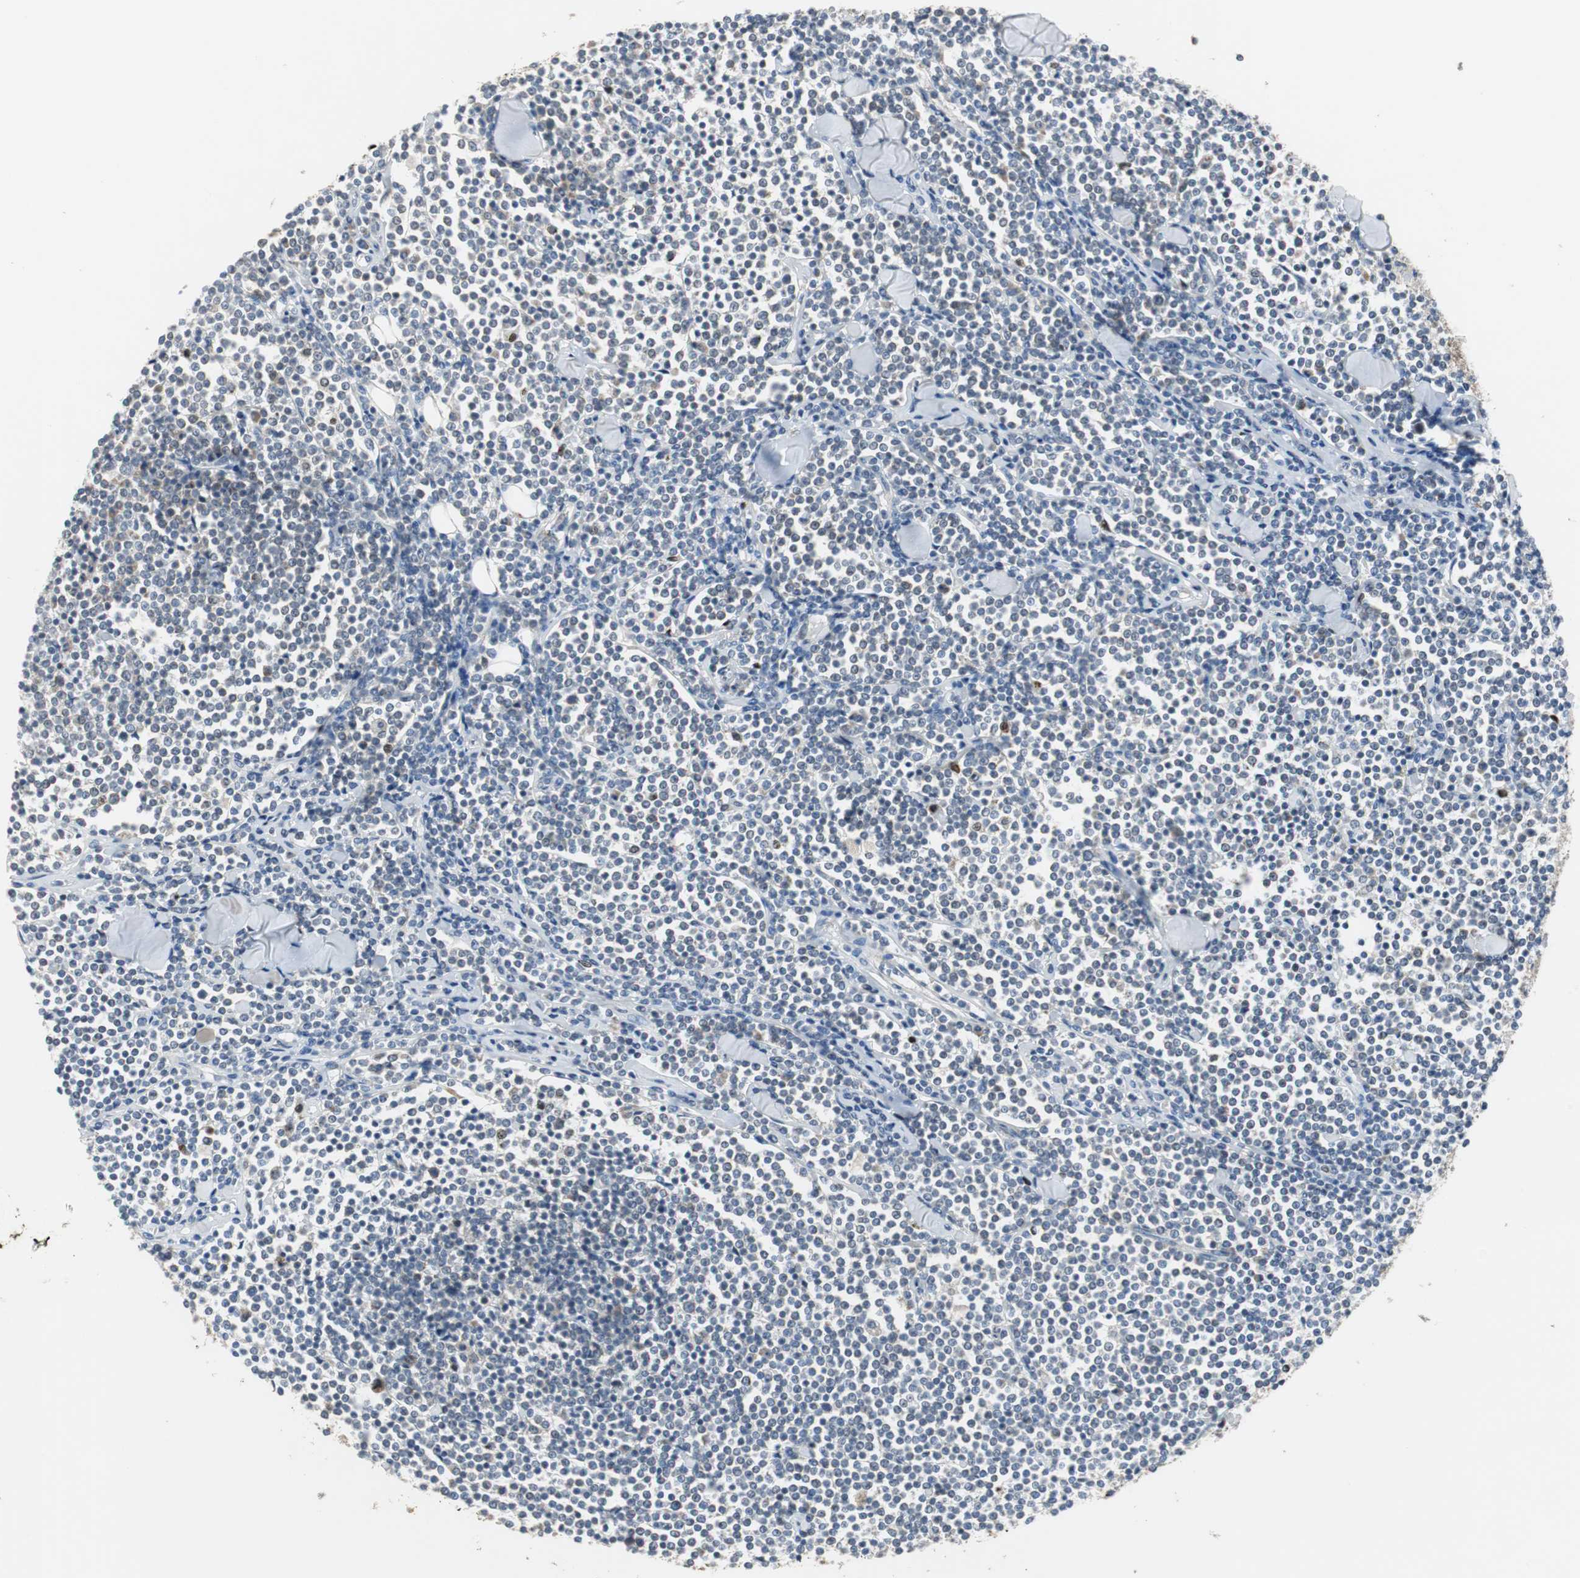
{"staining": {"intensity": "negative", "quantity": "none", "location": "none"}, "tissue": "lymphoma", "cell_type": "Tumor cells", "image_type": "cancer", "snomed": [{"axis": "morphology", "description": "Malignant lymphoma, non-Hodgkin's type, Low grade"}, {"axis": "topography", "description": "Soft tissue"}], "caption": "Lymphoma was stained to show a protein in brown. There is no significant staining in tumor cells.", "gene": "MYT1", "patient": {"sex": "male", "age": 92}}